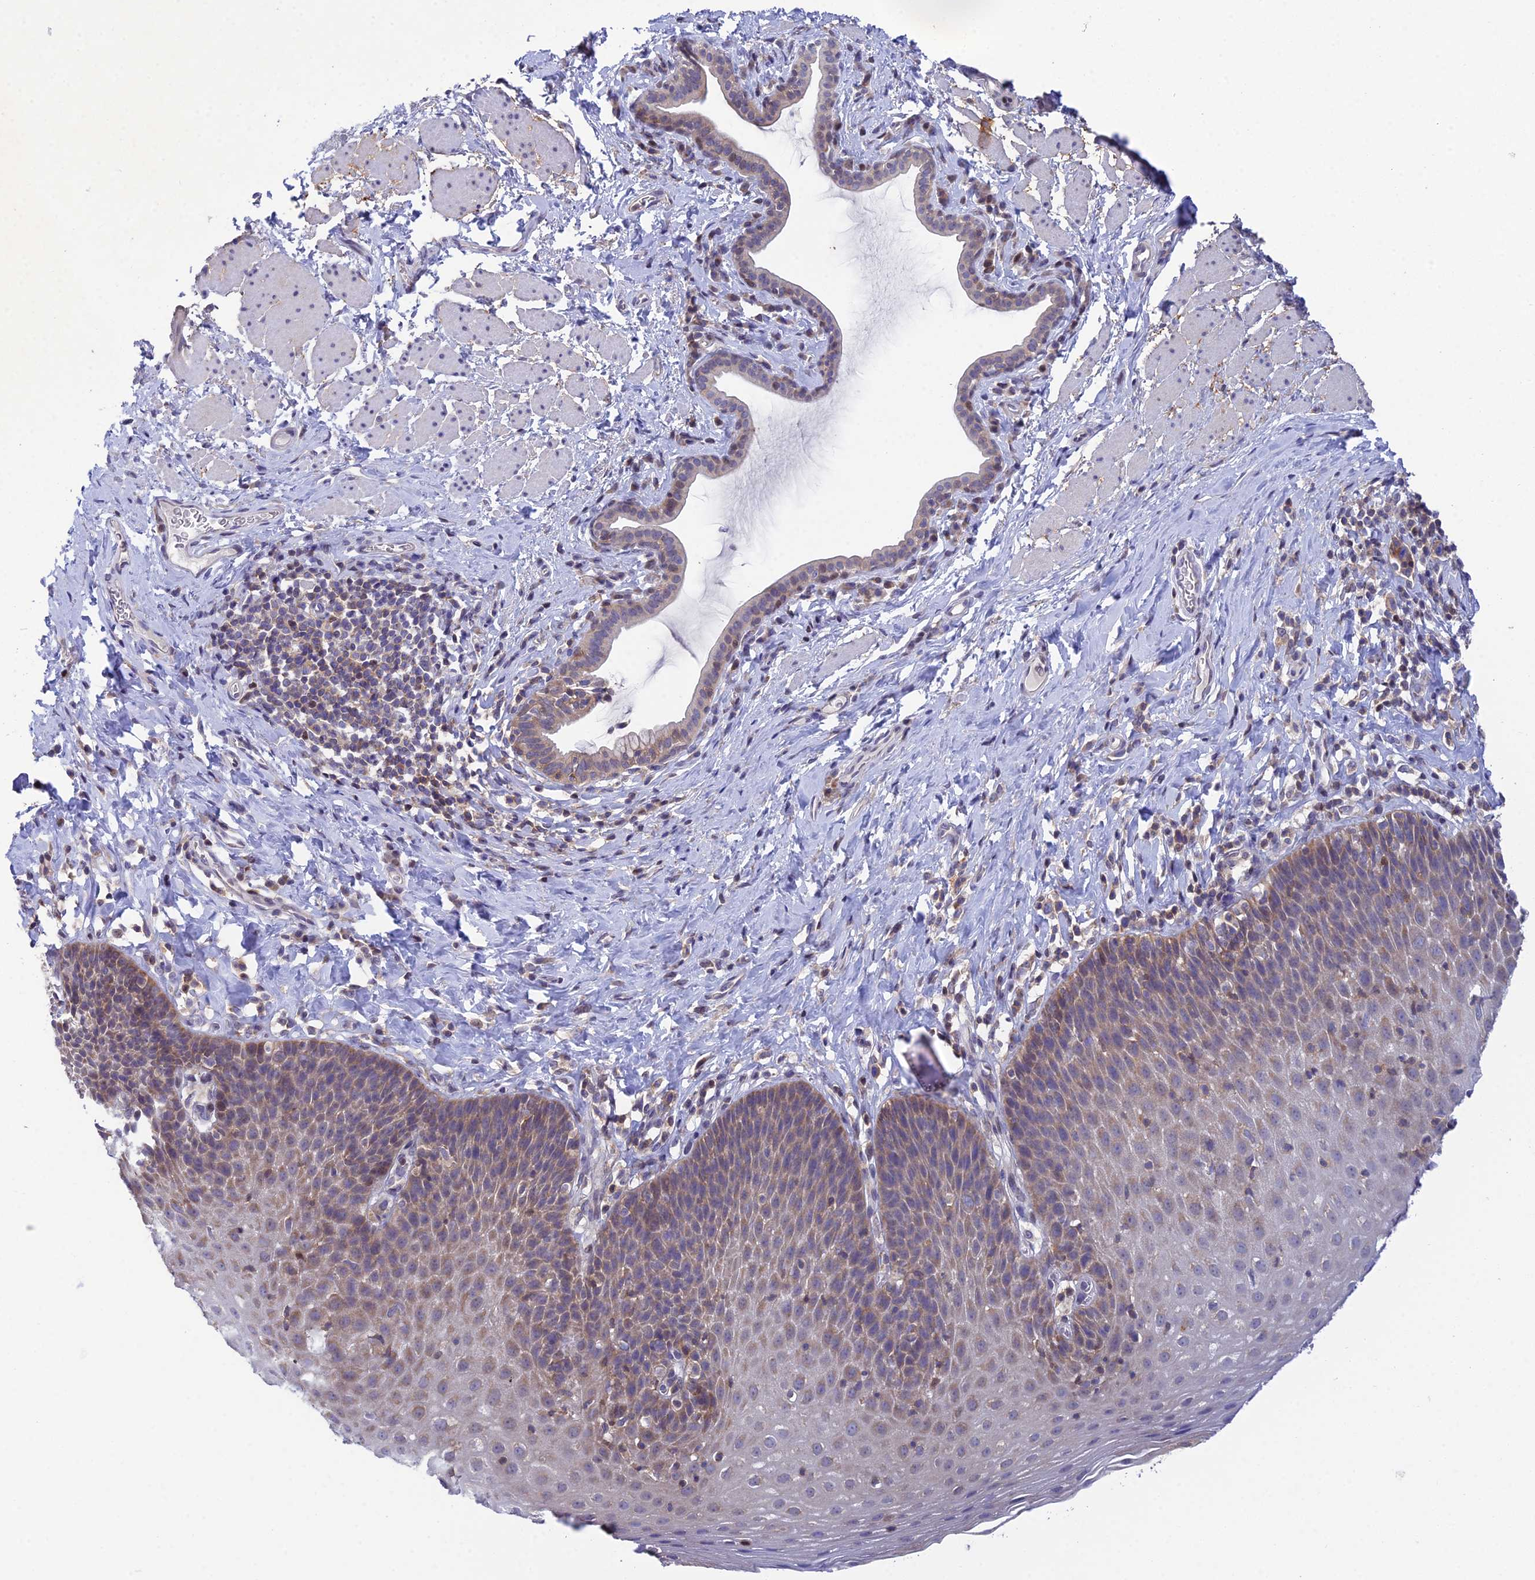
{"staining": {"intensity": "moderate", "quantity": ">75%", "location": "cytoplasmic/membranous"}, "tissue": "esophagus", "cell_type": "Squamous epithelial cells", "image_type": "normal", "snomed": [{"axis": "morphology", "description": "Normal tissue, NOS"}, {"axis": "topography", "description": "Esophagus"}], "caption": "An image of esophagus stained for a protein demonstrates moderate cytoplasmic/membranous brown staining in squamous epithelial cells.", "gene": "ELOA2", "patient": {"sex": "female", "age": 61}}